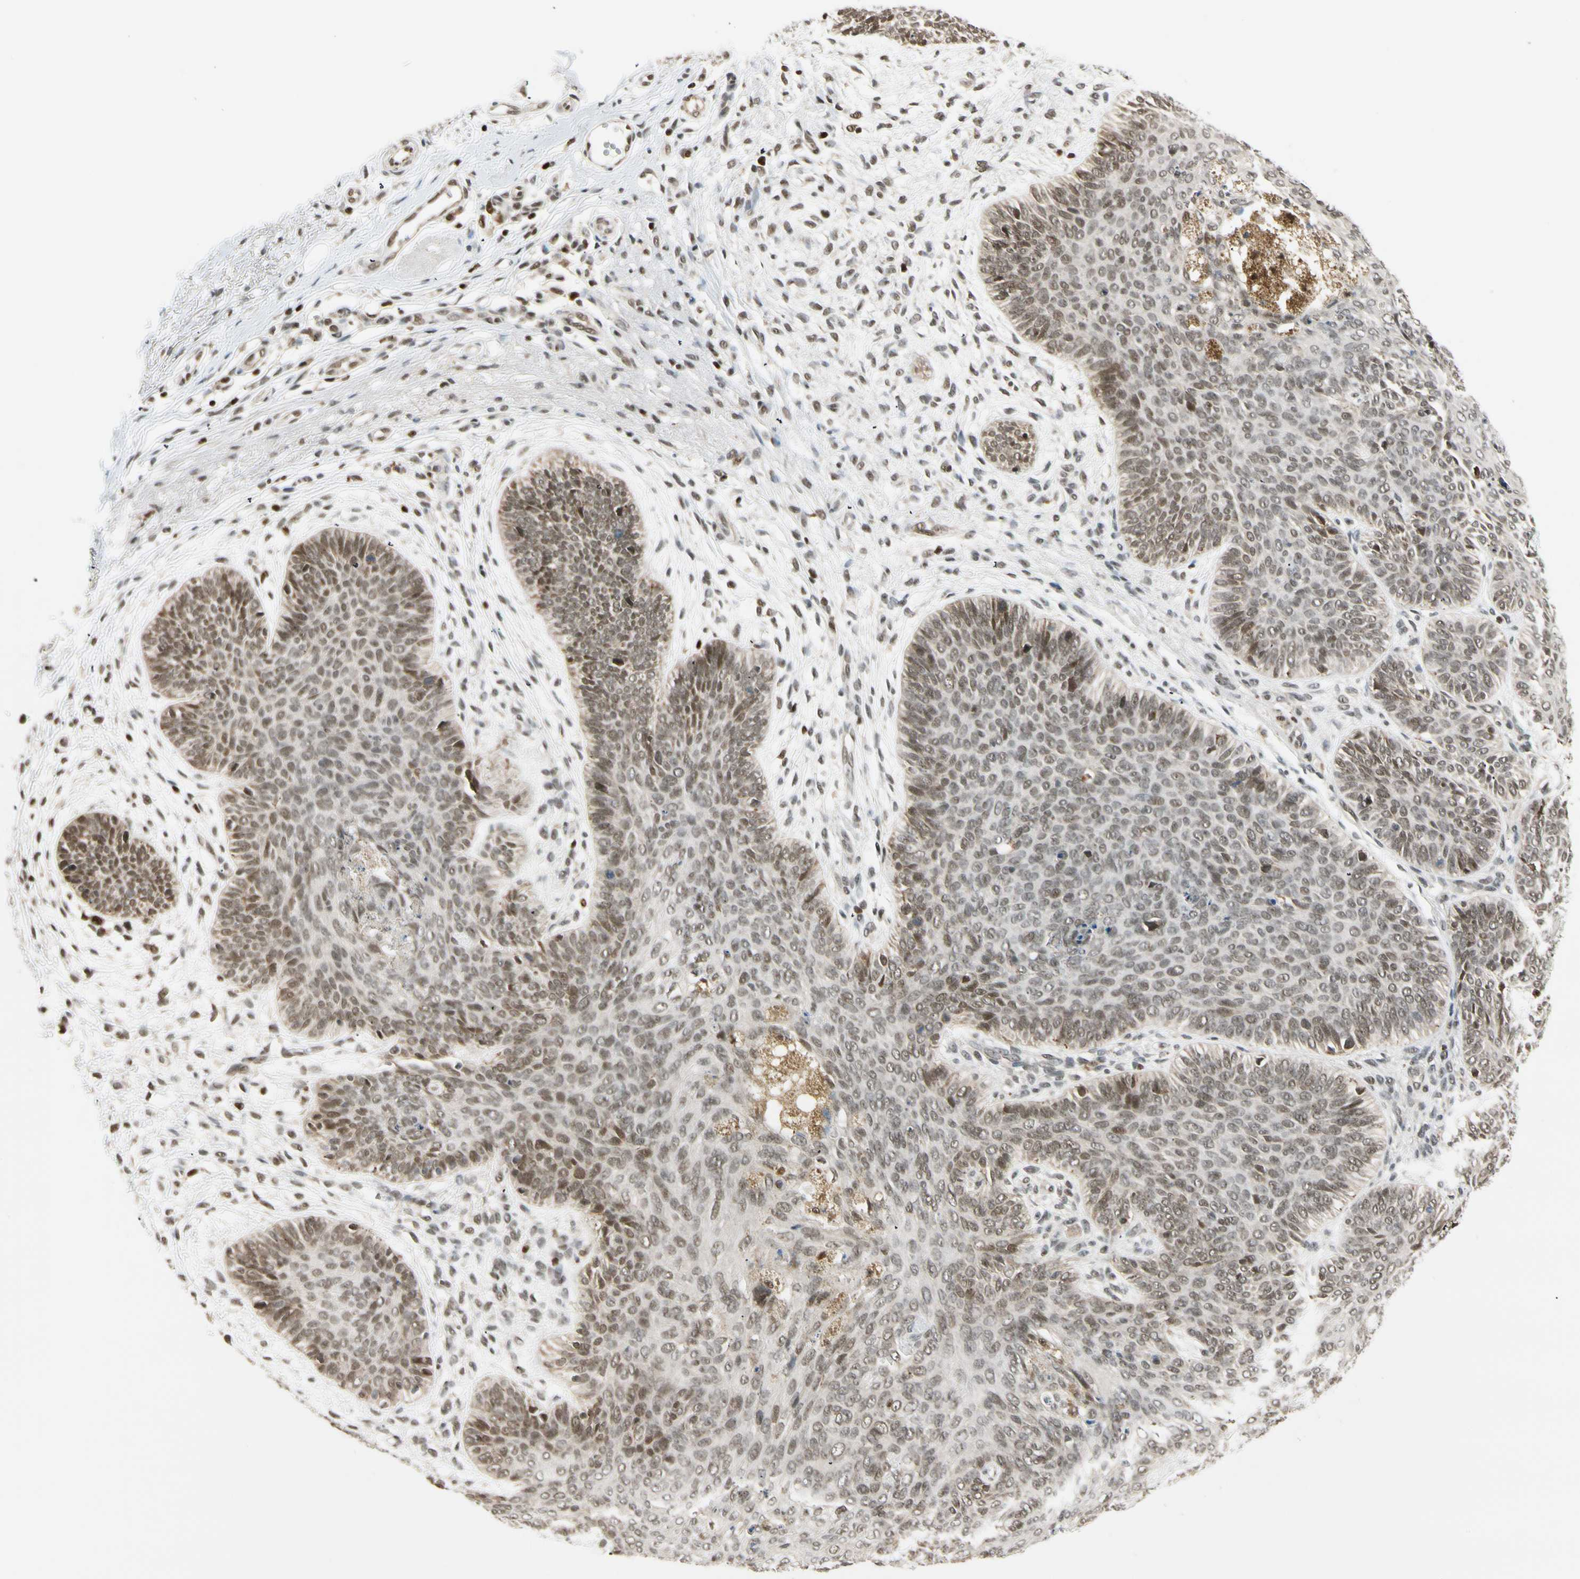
{"staining": {"intensity": "weak", "quantity": ">75%", "location": "nuclear"}, "tissue": "skin cancer", "cell_type": "Tumor cells", "image_type": "cancer", "snomed": [{"axis": "morphology", "description": "Normal tissue, NOS"}, {"axis": "morphology", "description": "Basal cell carcinoma"}, {"axis": "topography", "description": "Skin"}], "caption": "Protein analysis of skin cancer tissue reveals weak nuclear expression in about >75% of tumor cells.", "gene": "DAXX", "patient": {"sex": "male", "age": 52}}